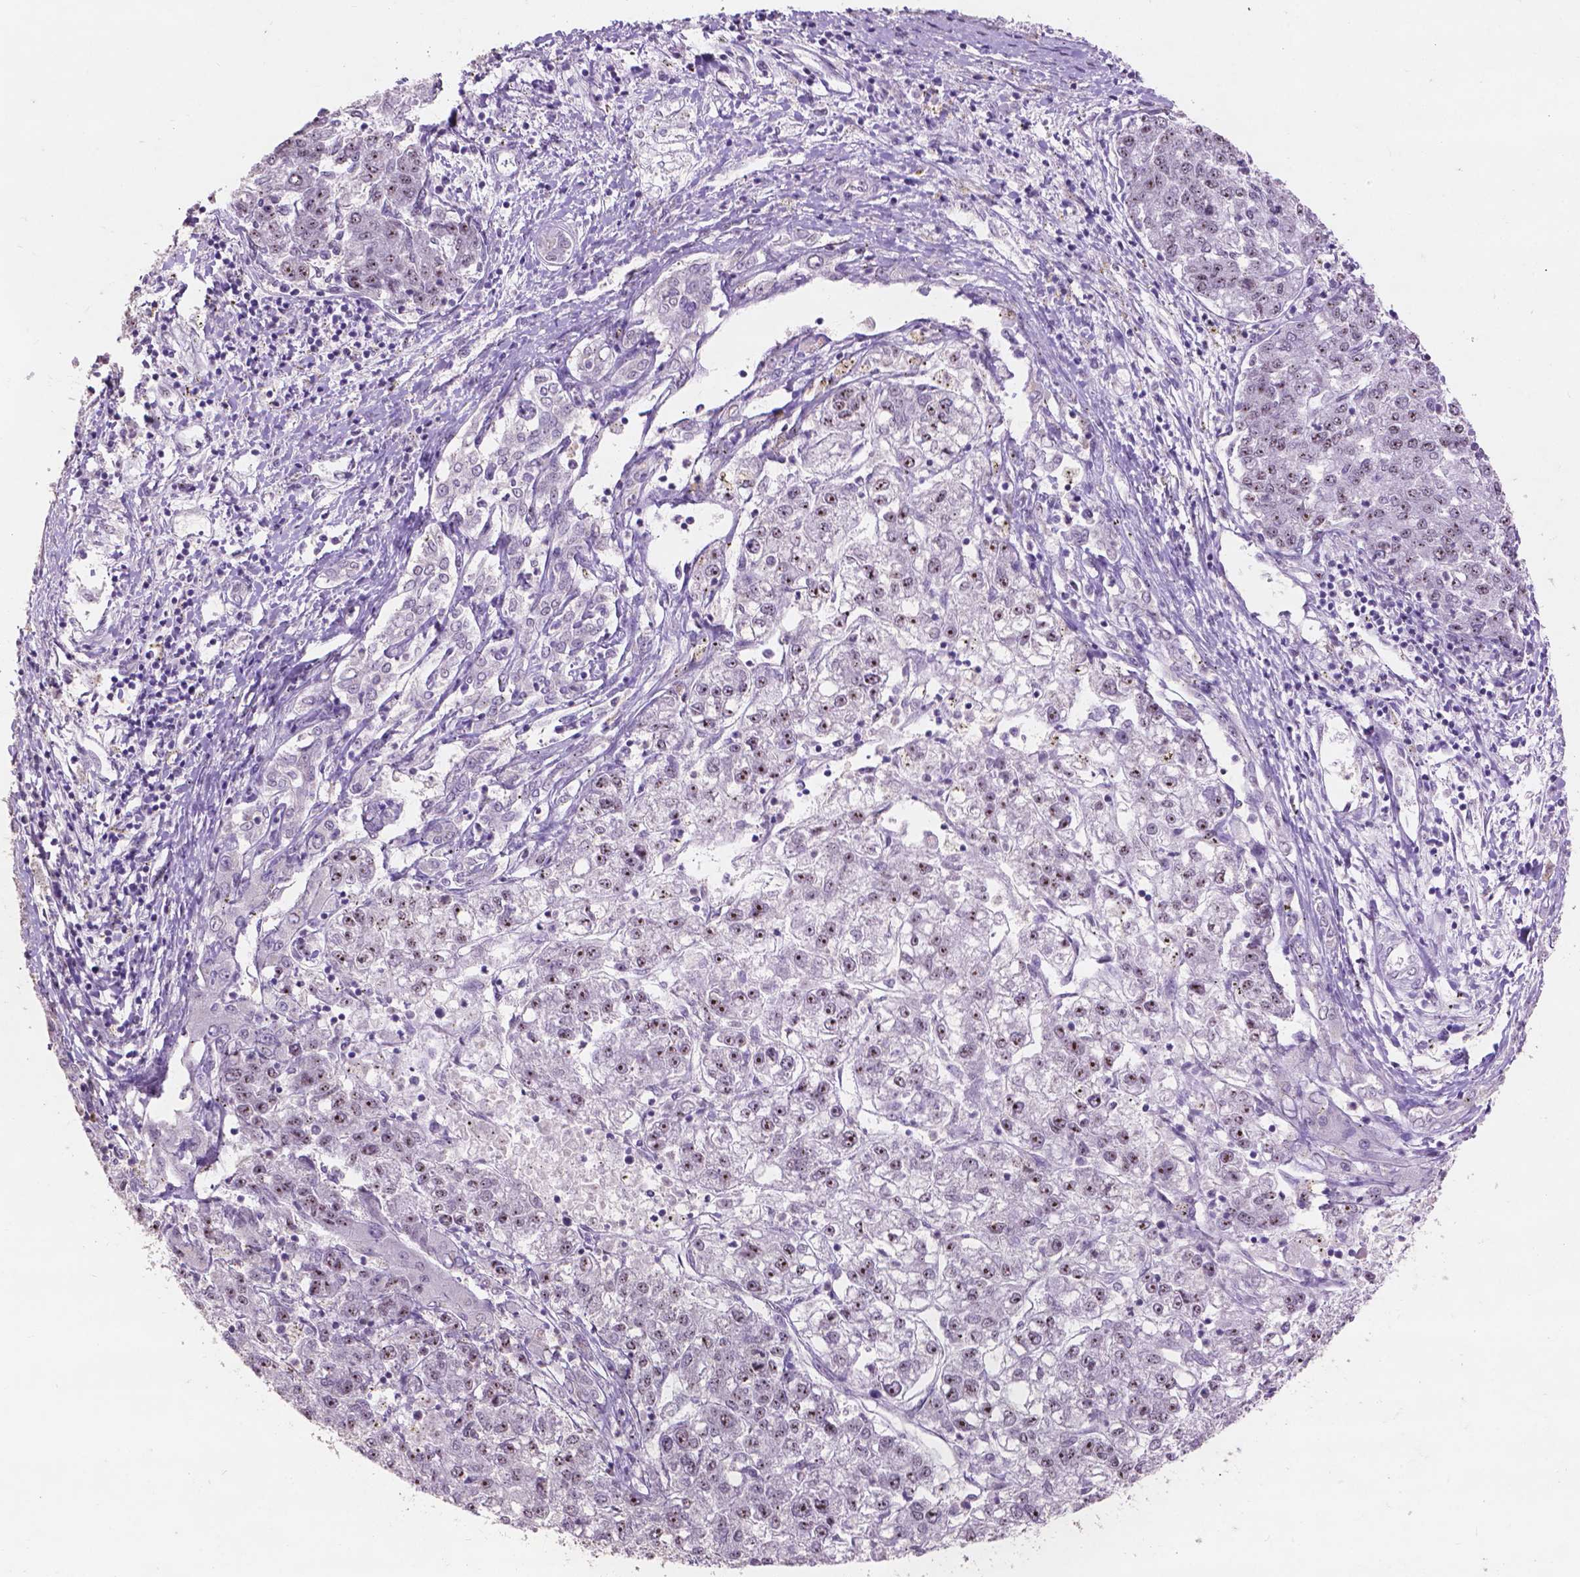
{"staining": {"intensity": "moderate", "quantity": "<25%", "location": "nuclear"}, "tissue": "liver cancer", "cell_type": "Tumor cells", "image_type": "cancer", "snomed": [{"axis": "morphology", "description": "Carcinoma, Hepatocellular, NOS"}, {"axis": "topography", "description": "Liver"}], "caption": "The histopathology image displays staining of liver cancer (hepatocellular carcinoma), revealing moderate nuclear protein expression (brown color) within tumor cells.", "gene": "COIL", "patient": {"sex": "male", "age": 56}}